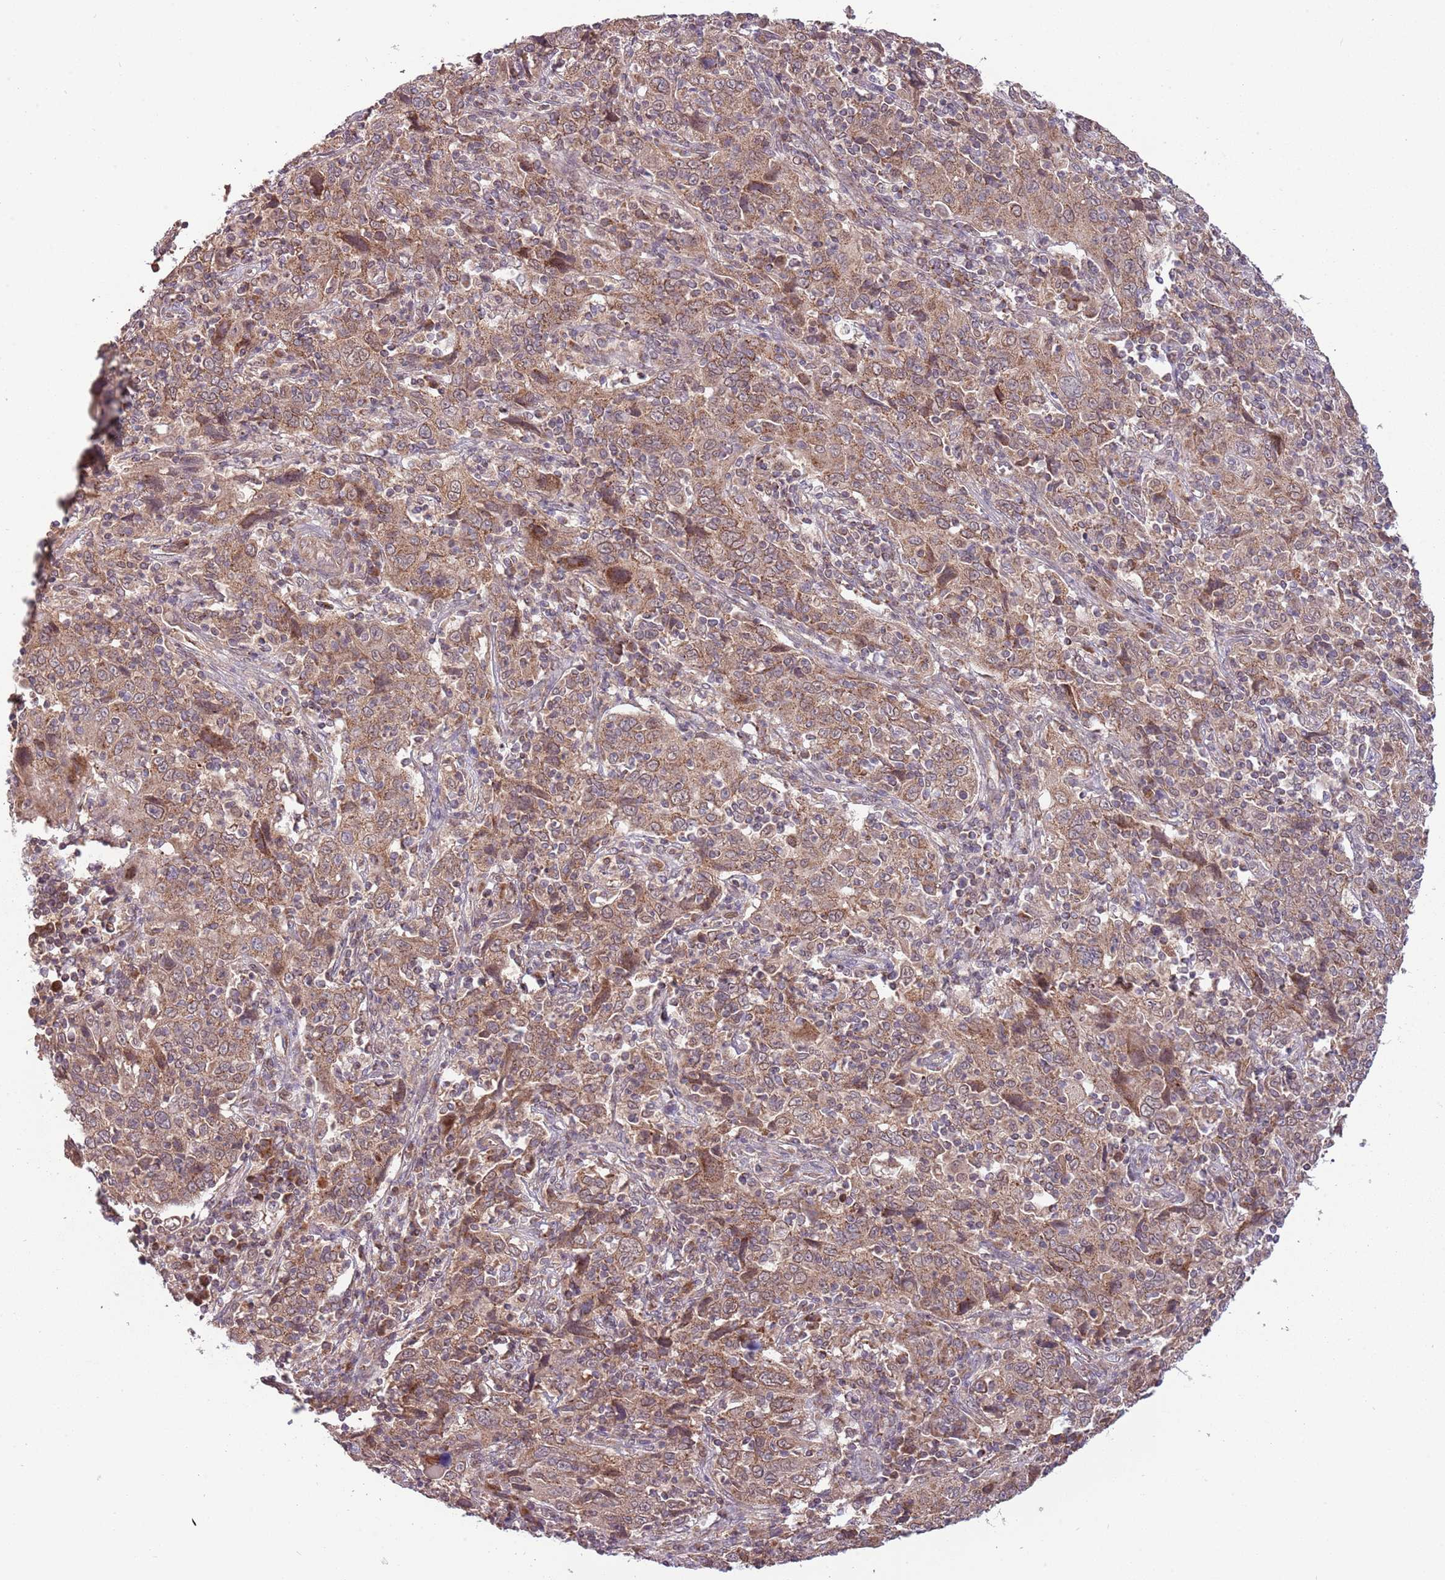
{"staining": {"intensity": "moderate", "quantity": ">75%", "location": "cytoplasmic/membranous"}, "tissue": "cervical cancer", "cell_type": "Tumor cells", "image_type": "cancer", "snomed": [{"axis": "morphology", "description": "Squamous cell carcinoma, NOS"}, {"axis": "topography", "description": "Cervix"}], "caption": "Squamous cell carcinoma (cervical) stained with DAB (3,3'-diaminobenzidine) immunohistochemistry shows medium levels of moderate cytoplasmic/membranous expression in approximately >75% of tumor cells.", "gene": "RNF181", "patient": {"sex": "female", "age": 46}}